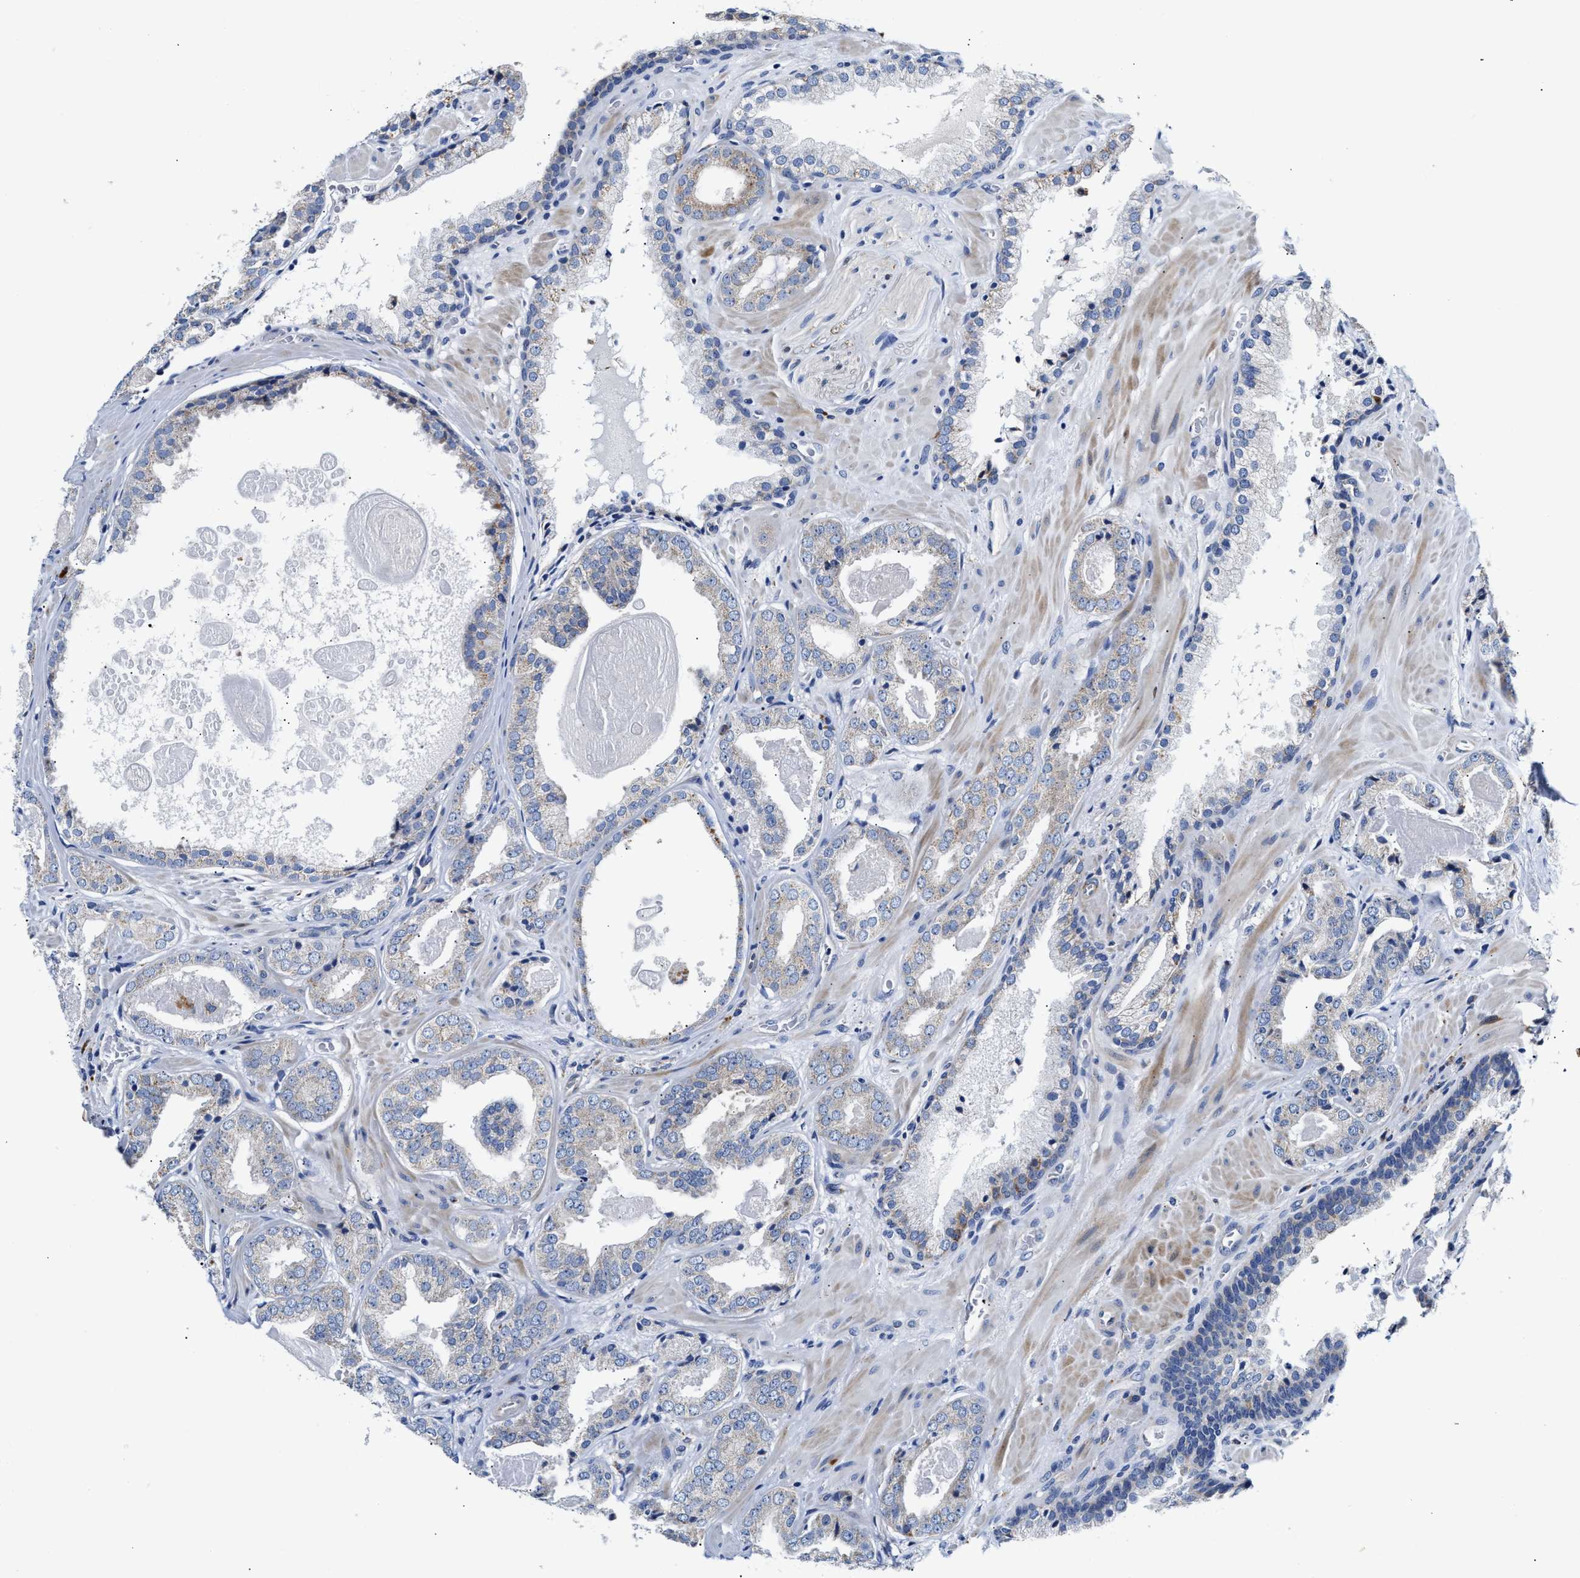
{"staining": {"intensity": "negative", "quantity": "none", "location": "none"}, "tissue": "prostate cancer", "cell_type": "Tumor cells", "image_type": "cancer", "snomed": [{"axis": "morphology", "description": "Adenocarcinoma, Low grade"}, {"axis": "topography", "description": "Prostate"}], "caption": "IHC of low-grade adenocarcinoma (prostate) exhibits no staining in tumor cells.", "gene": "ACADVL", "patient": {"sex": "male", "age": 71}}